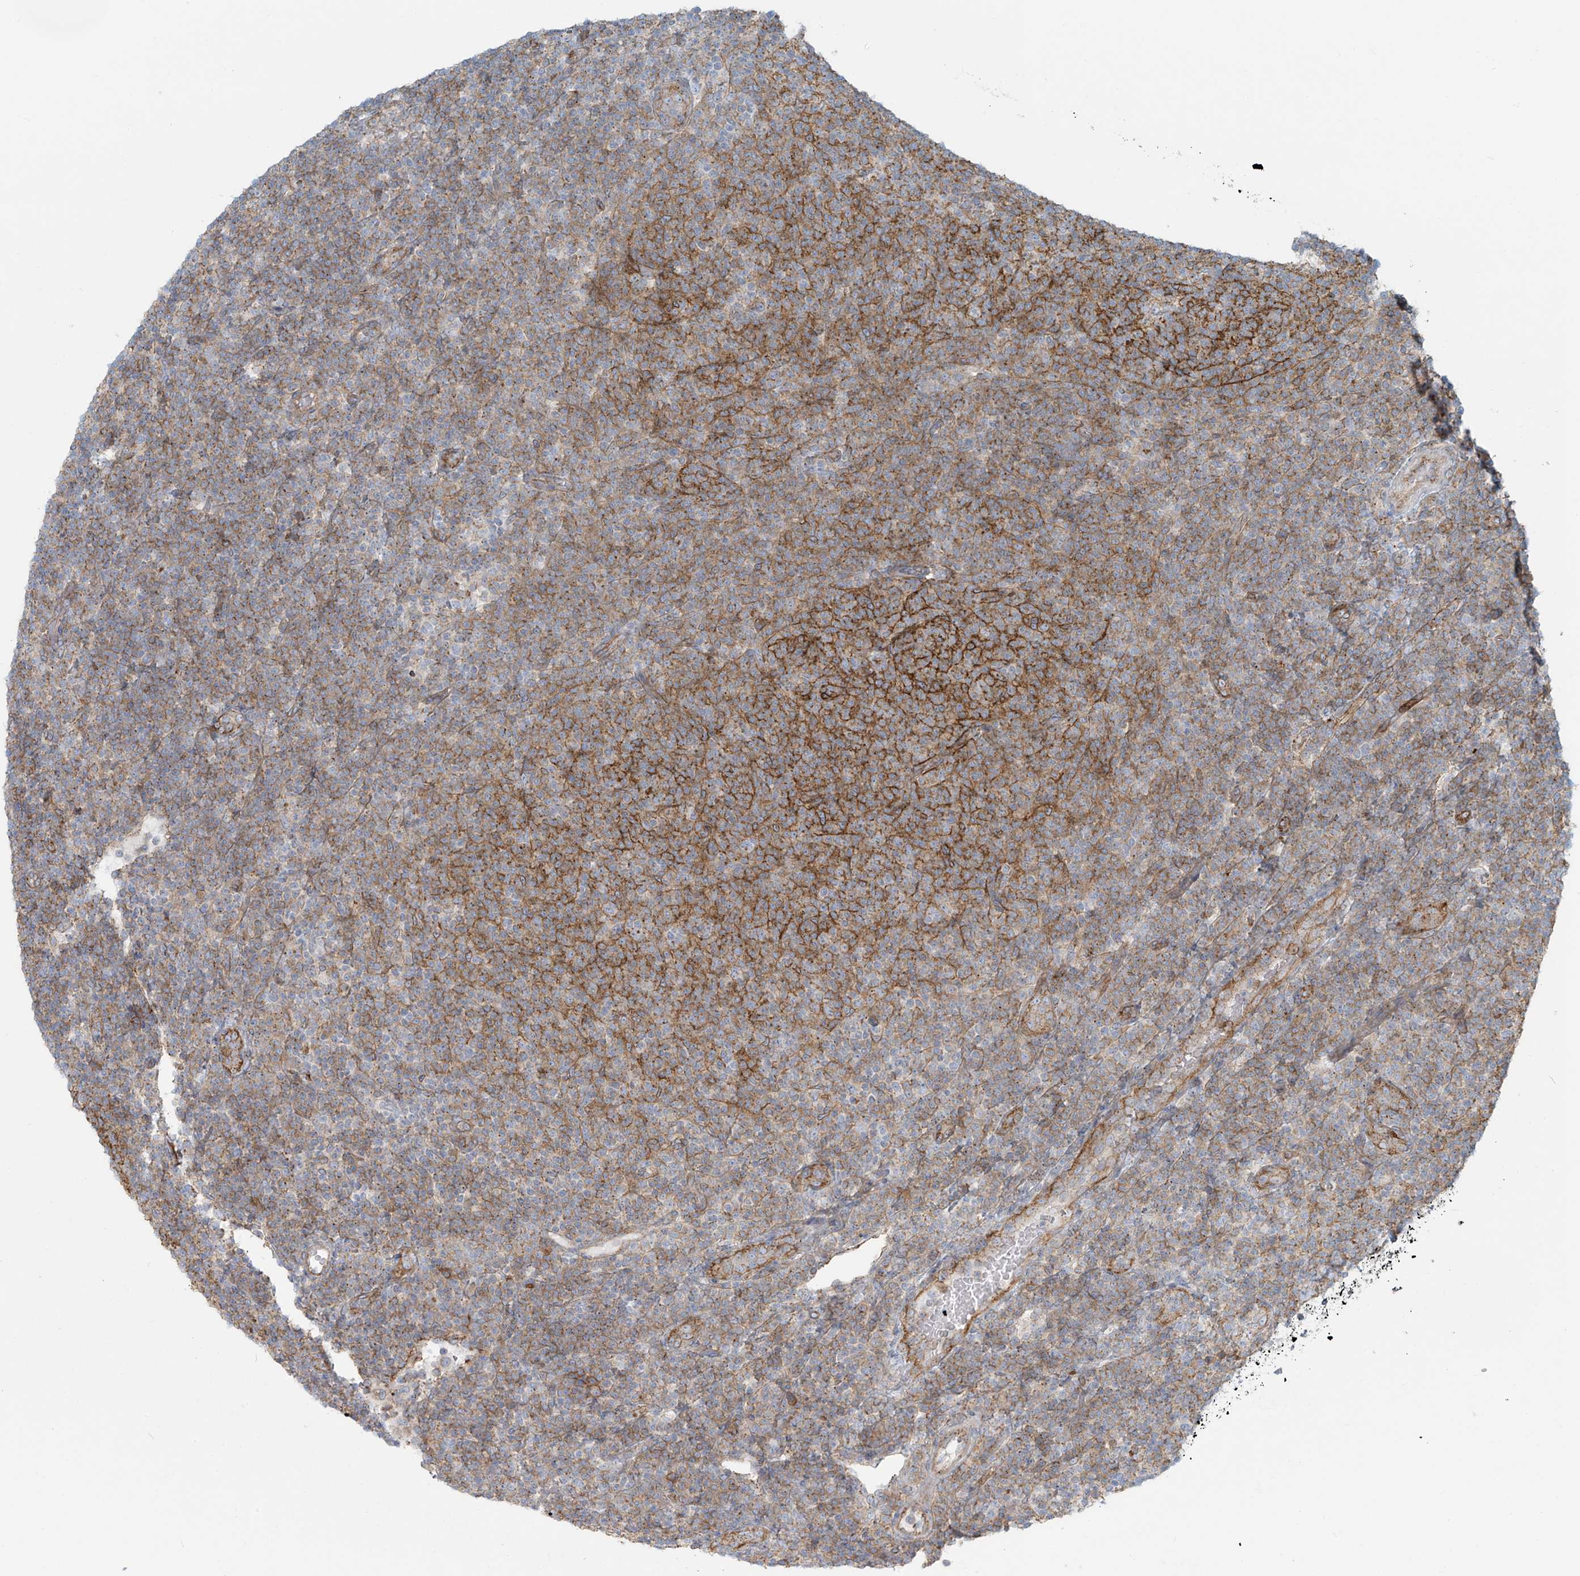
{"staining": {"intensity": "weak", "quantity": "<25%", "location": "cytoplasmic/membranous"}, "tissue": "lymphoma", "cell_type": "Tumor cells", "image_type": "cancer", "snomed": [{"axis": "morphology", "description": "Malignant lymphoma, non-Hodgkin's type, Low grade"}, {"axis": "topography", "description": "Lymph node"}], "caption": "An image of malignant lymphoma, non-Hodgkin's type (low-grade) stained for a protein shows no brown staining in tumor cells. (DAB IHC with hematoxylin counter stain).", "gene": "LZTS3", "patient": {"sex": "male", "age": 66}}